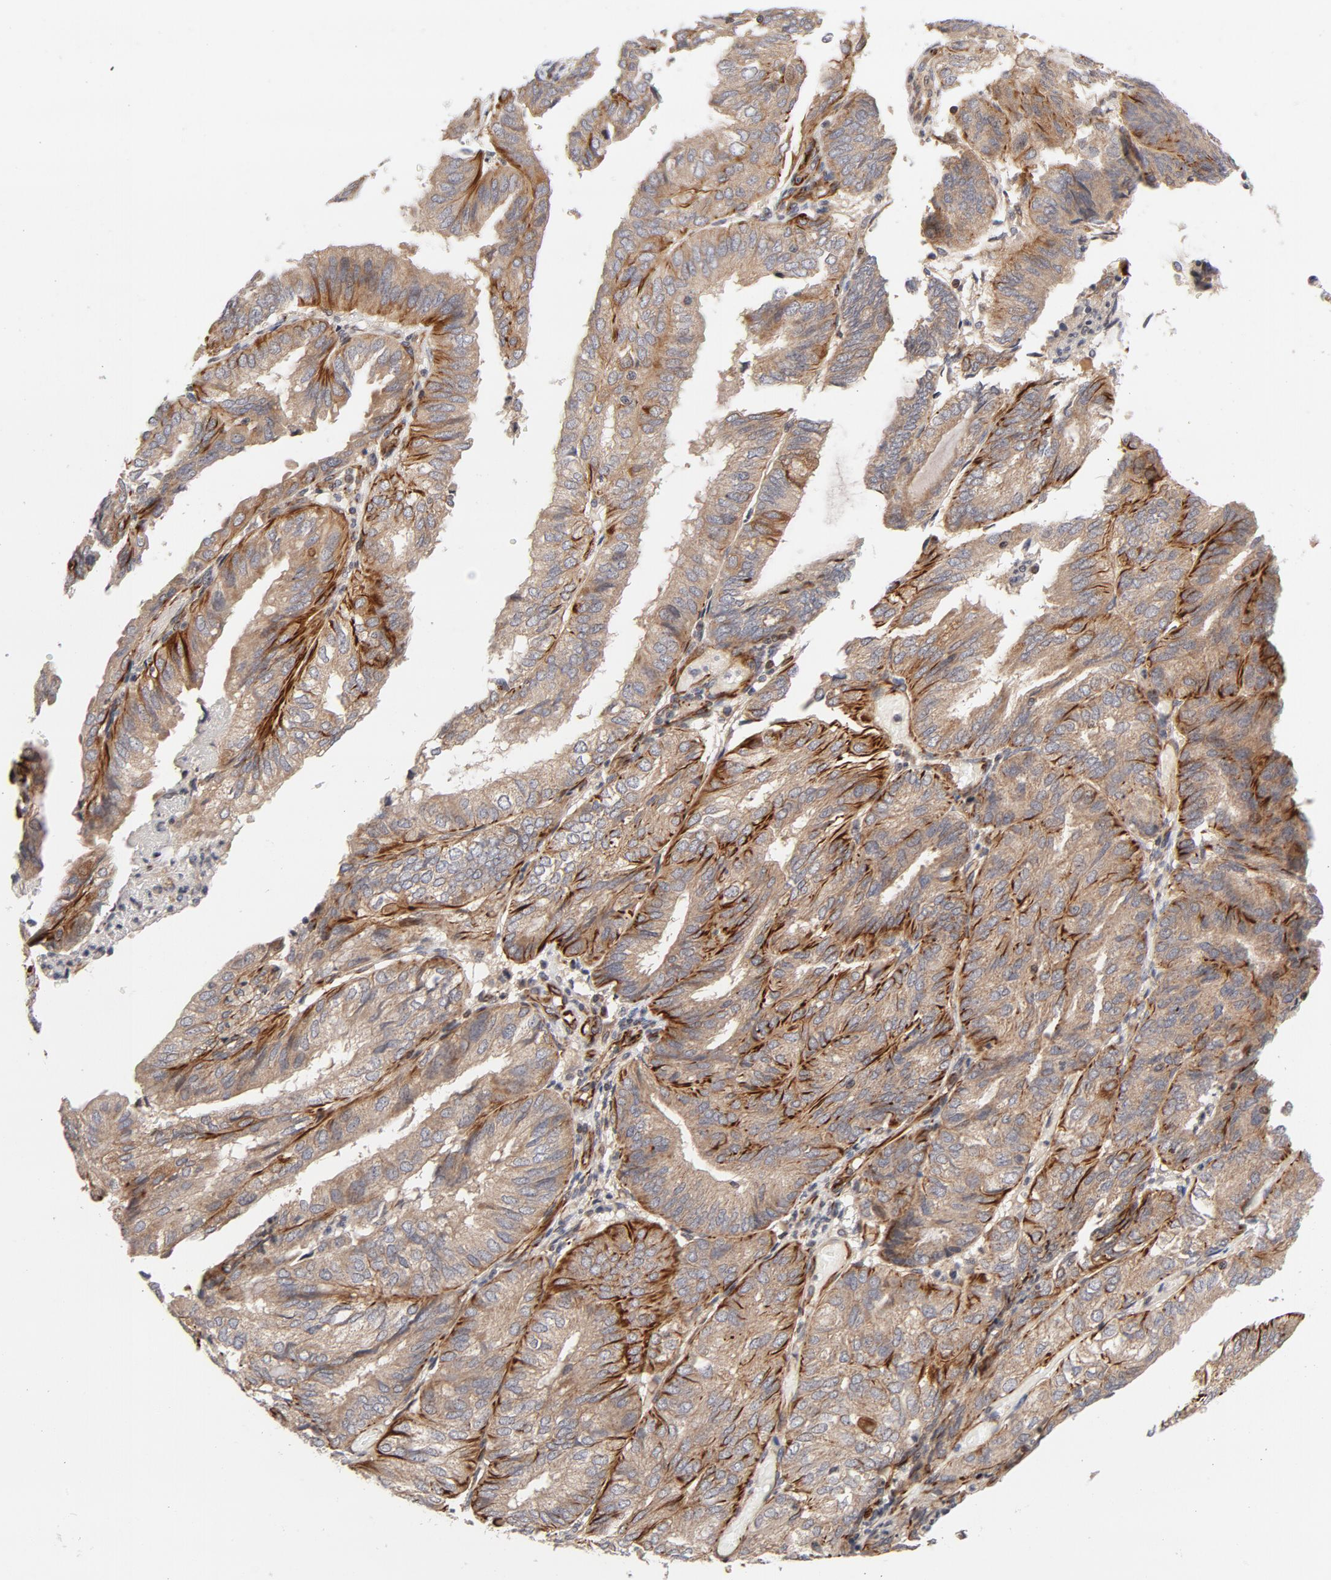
{"staining": {"intensity": "strong", "quantity": ">75%", "location": "cytoplasmic/membranous"}, "tissue": "endometrial cancer", "cell_type": "Tumor cells", "image_type": "cancer", "snomed": [{"axis": "morphology", "description": "Adenocarcinoma, NOS"}, {"axis": "topography", "description": "Endometrium"}], "caption": "A brown stain highlights strong cytoplasmic/membranous expression of a protein in endometrial adenocarcinoma tumor cells. (brown staining indicates protein expression, while blue staining denotes nuclei).", "gene": "DNAAF2", "patient": {"sex": "female", "age": 59}}